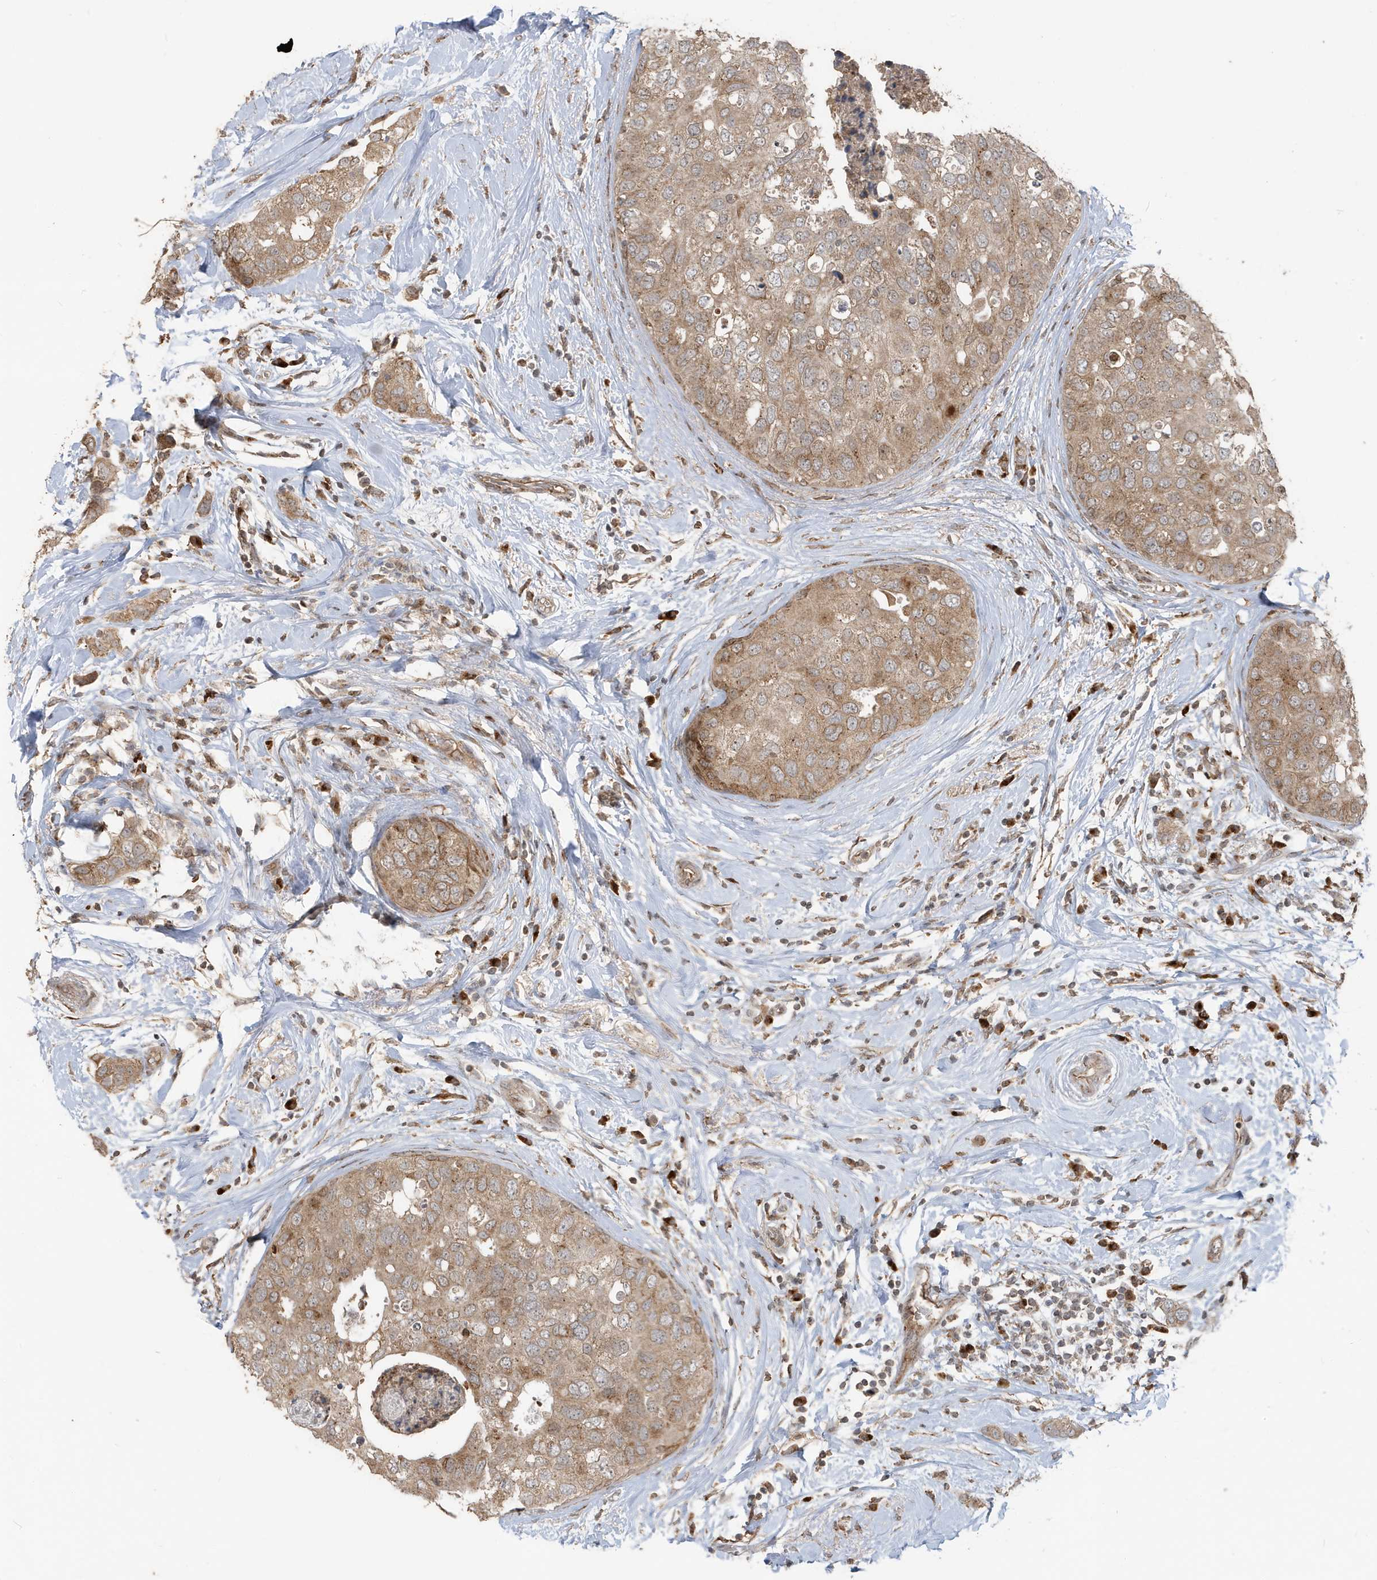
{"staining": {"intensity": "moderate", "quantity": ">75%", "location": "cytoplasmic/membranous"}, "tissue": "breast cancer", "cell_type": "Tumor cells", "image_type": "cancer", "snomed": [{"axis": "morphology", "description": "Duct carcinoma"}, {"axis": "topography", "description": "Breast"}], "caption": "Breast intraductal carcinoma stained for a protein demonstrates moderate cytoplasmic/membranous positivity in tumor cells.", "gene": "RER1", "patient": {"sex": "female", "age": 50}}